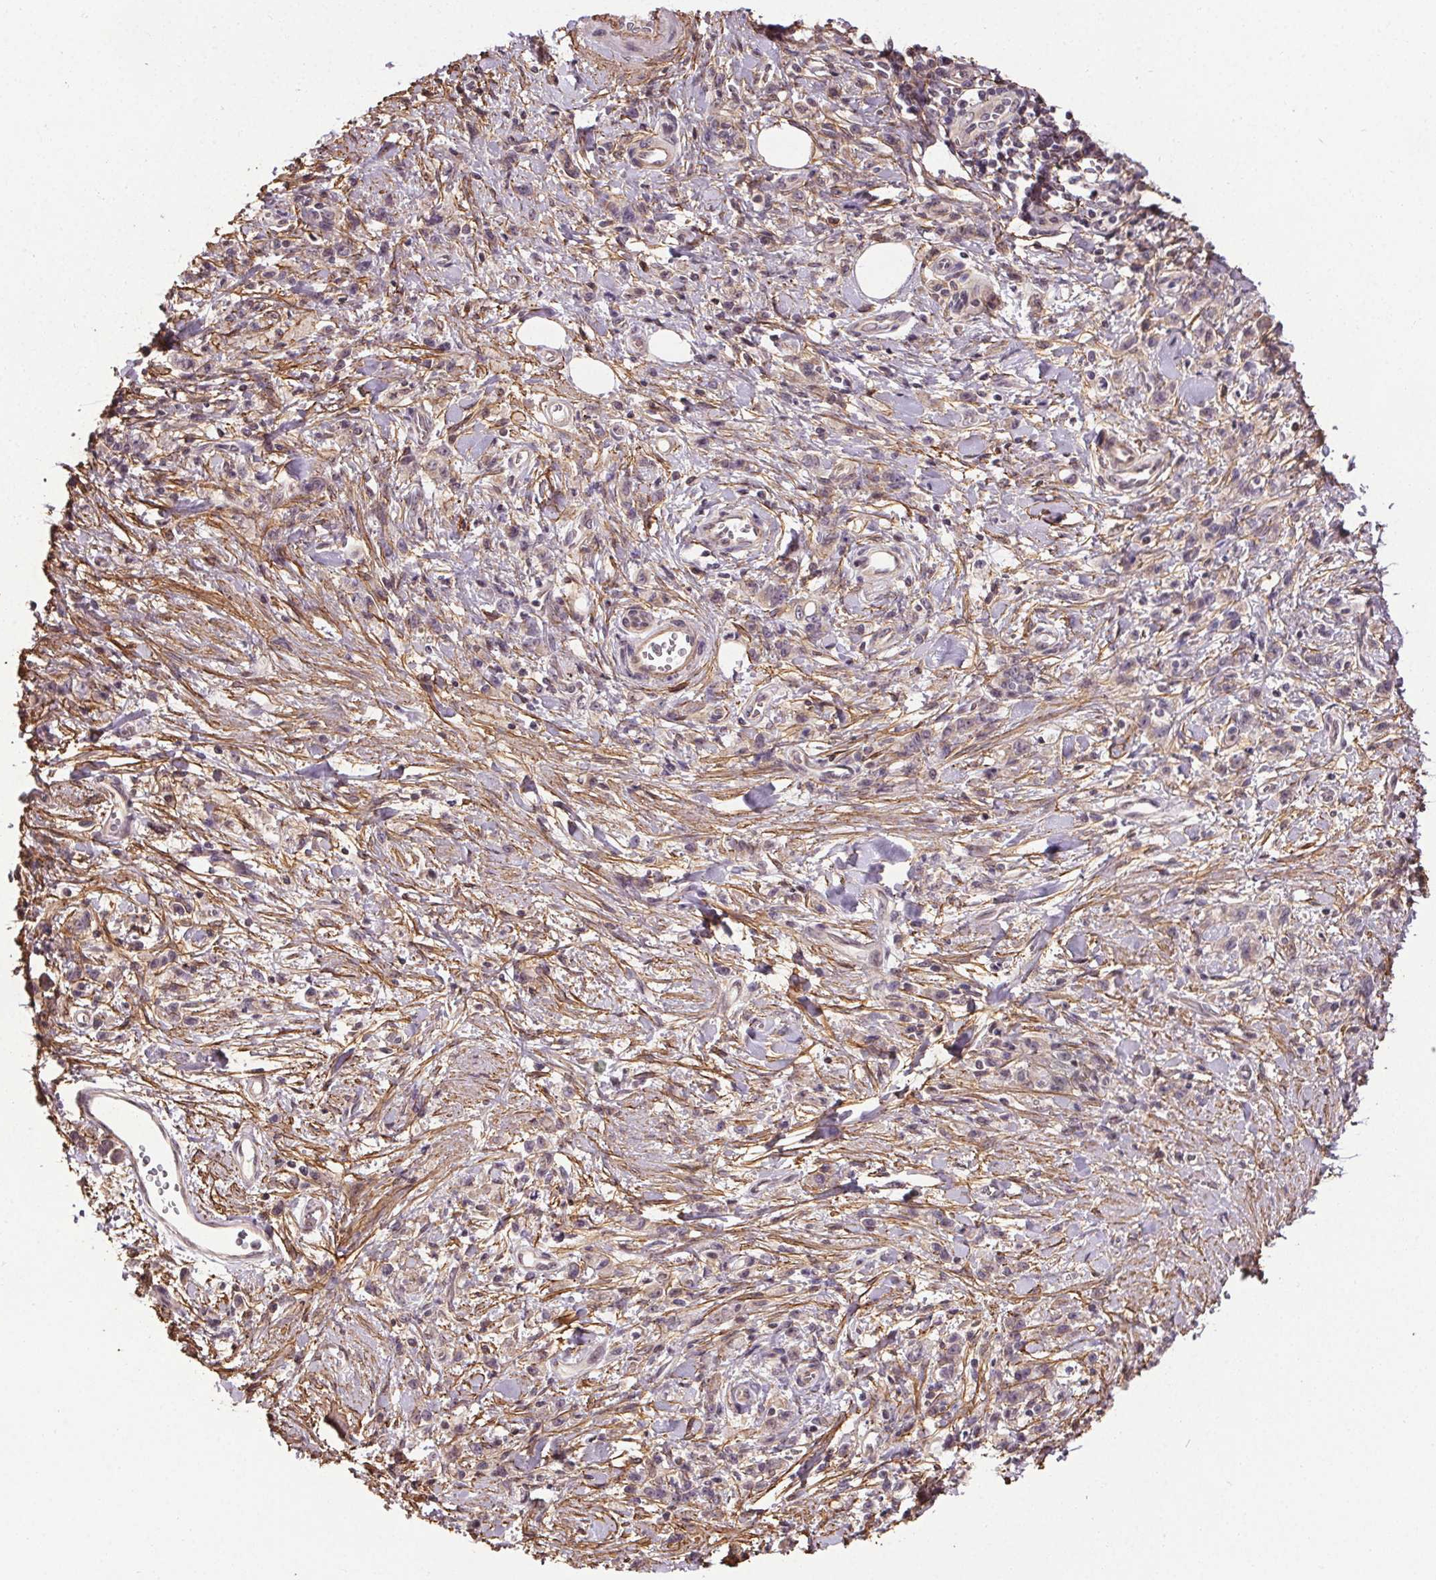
{"staining": {"intensity": "negative", "quantity": "none", "location": "none"}, "tissue": "stomach cancer", "cell_type": "Tumor cells", "image_type": "cancer", "snomed": [{"axis": "morphology", "description": "Adenocarcinoma, NOS"}, {"axis": "topography", "description": "Stomach"}], "caption": "DAB immunohistochemical staining of human adenocarcinoma (stomach) exhibits no significant expression in tumor cells. (Brightfield microscopy of DAB (3,3'-diaminobenzidine) immunohistochemistry (IHC) at high magnification).", "gene": "KIAA0232", "patient": {"sex": "male", "age": 77}}